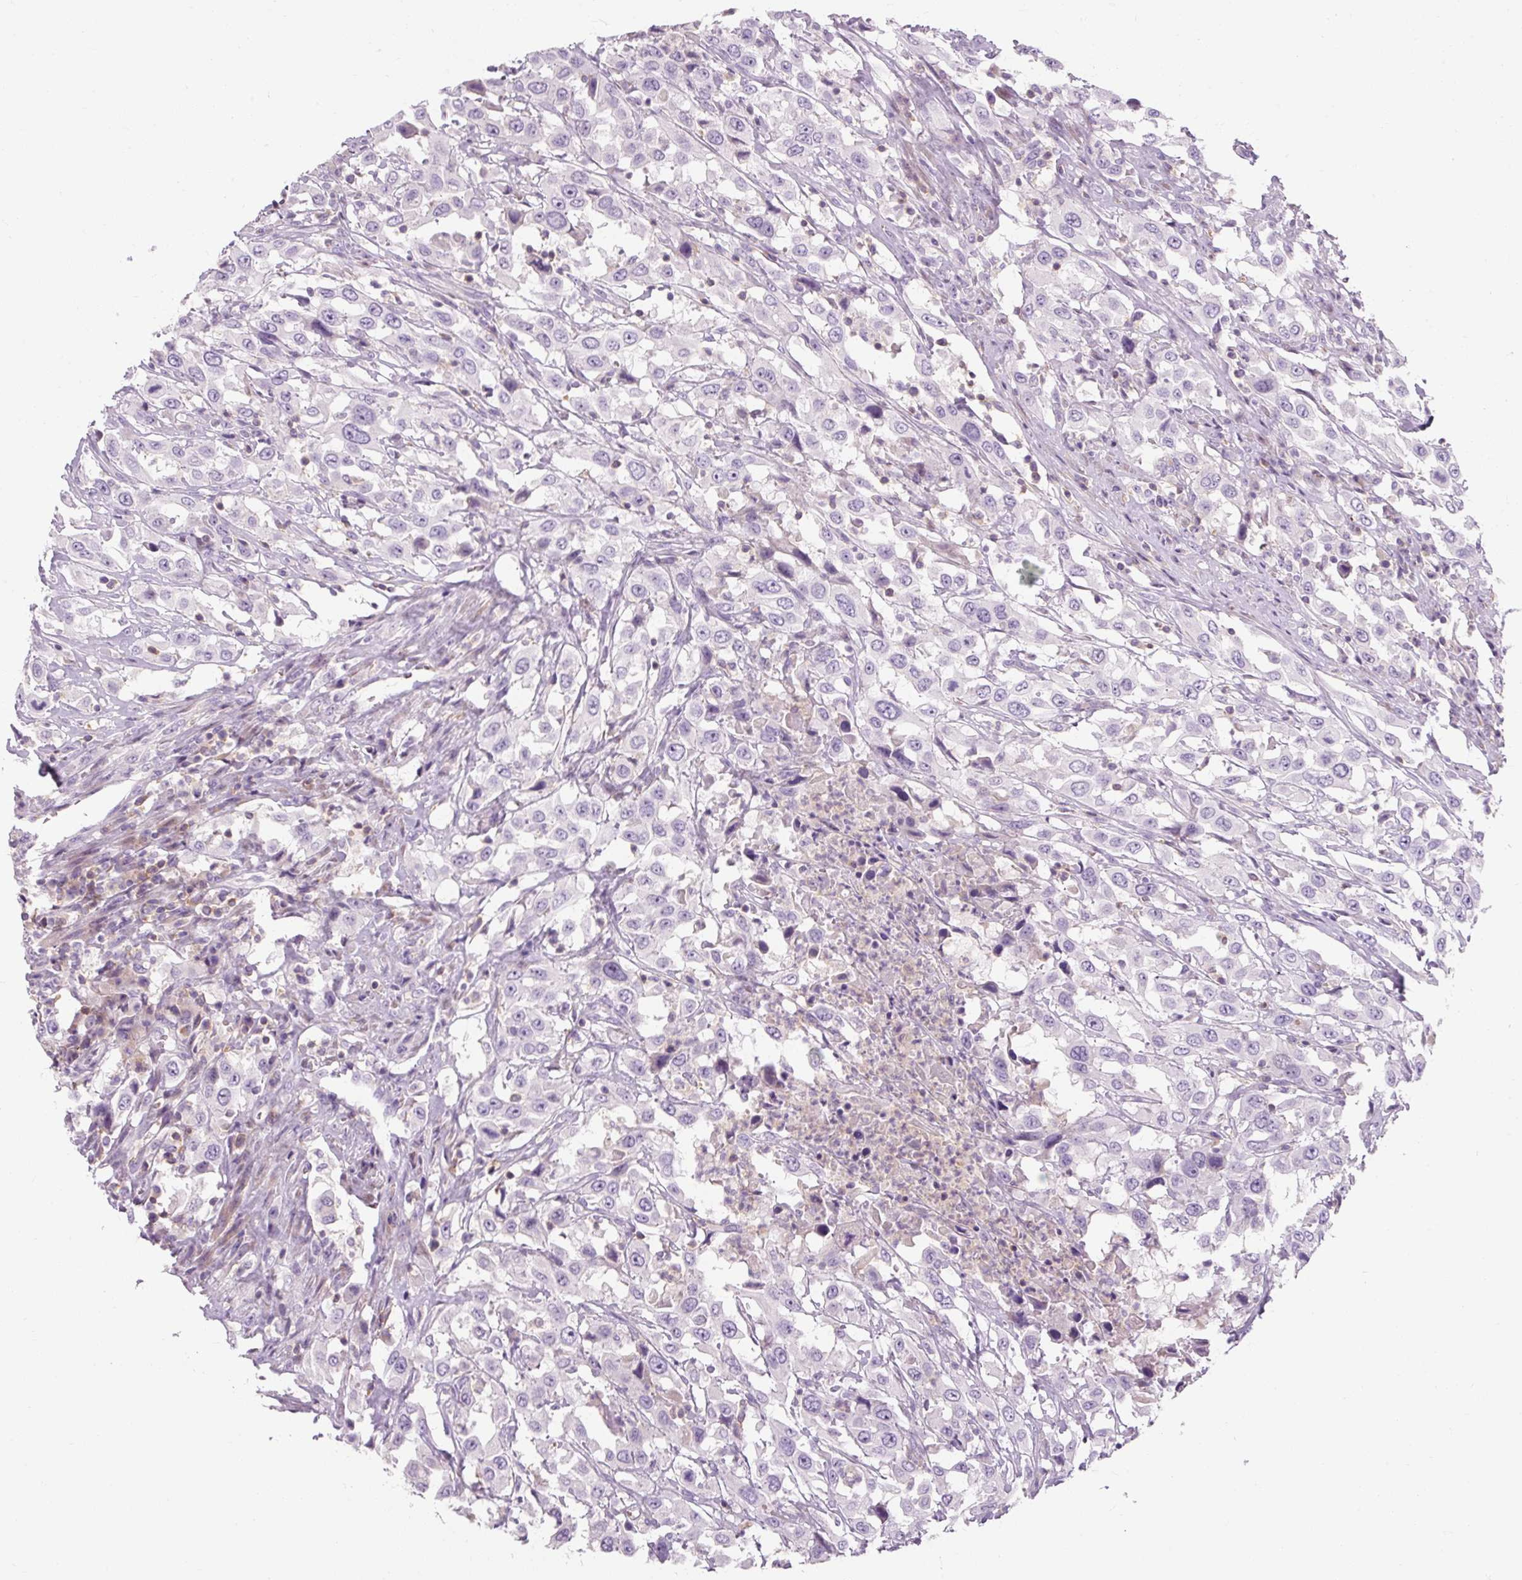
{"staining": {"intensity": "negative", "quantity": "none", "location": "none"}, "tissue": "urothelial cancer", "cell_type": "Tumor cells", "image_type": "cancer", "snomed": [{"axis": "morphology", "description": "Urothelial carcinoma, High grade"}, {"axis": "topography", "description": "Urinary bladder"}], "caption": "High magnification brightfield microscopy of urothelial cancer stained with DAB (brown) and counterstained with hematoxylin (blue): tumor cells show no significant expression.", "gene": "TIGD2", "patient": {"sex": "male", "age": 61}}